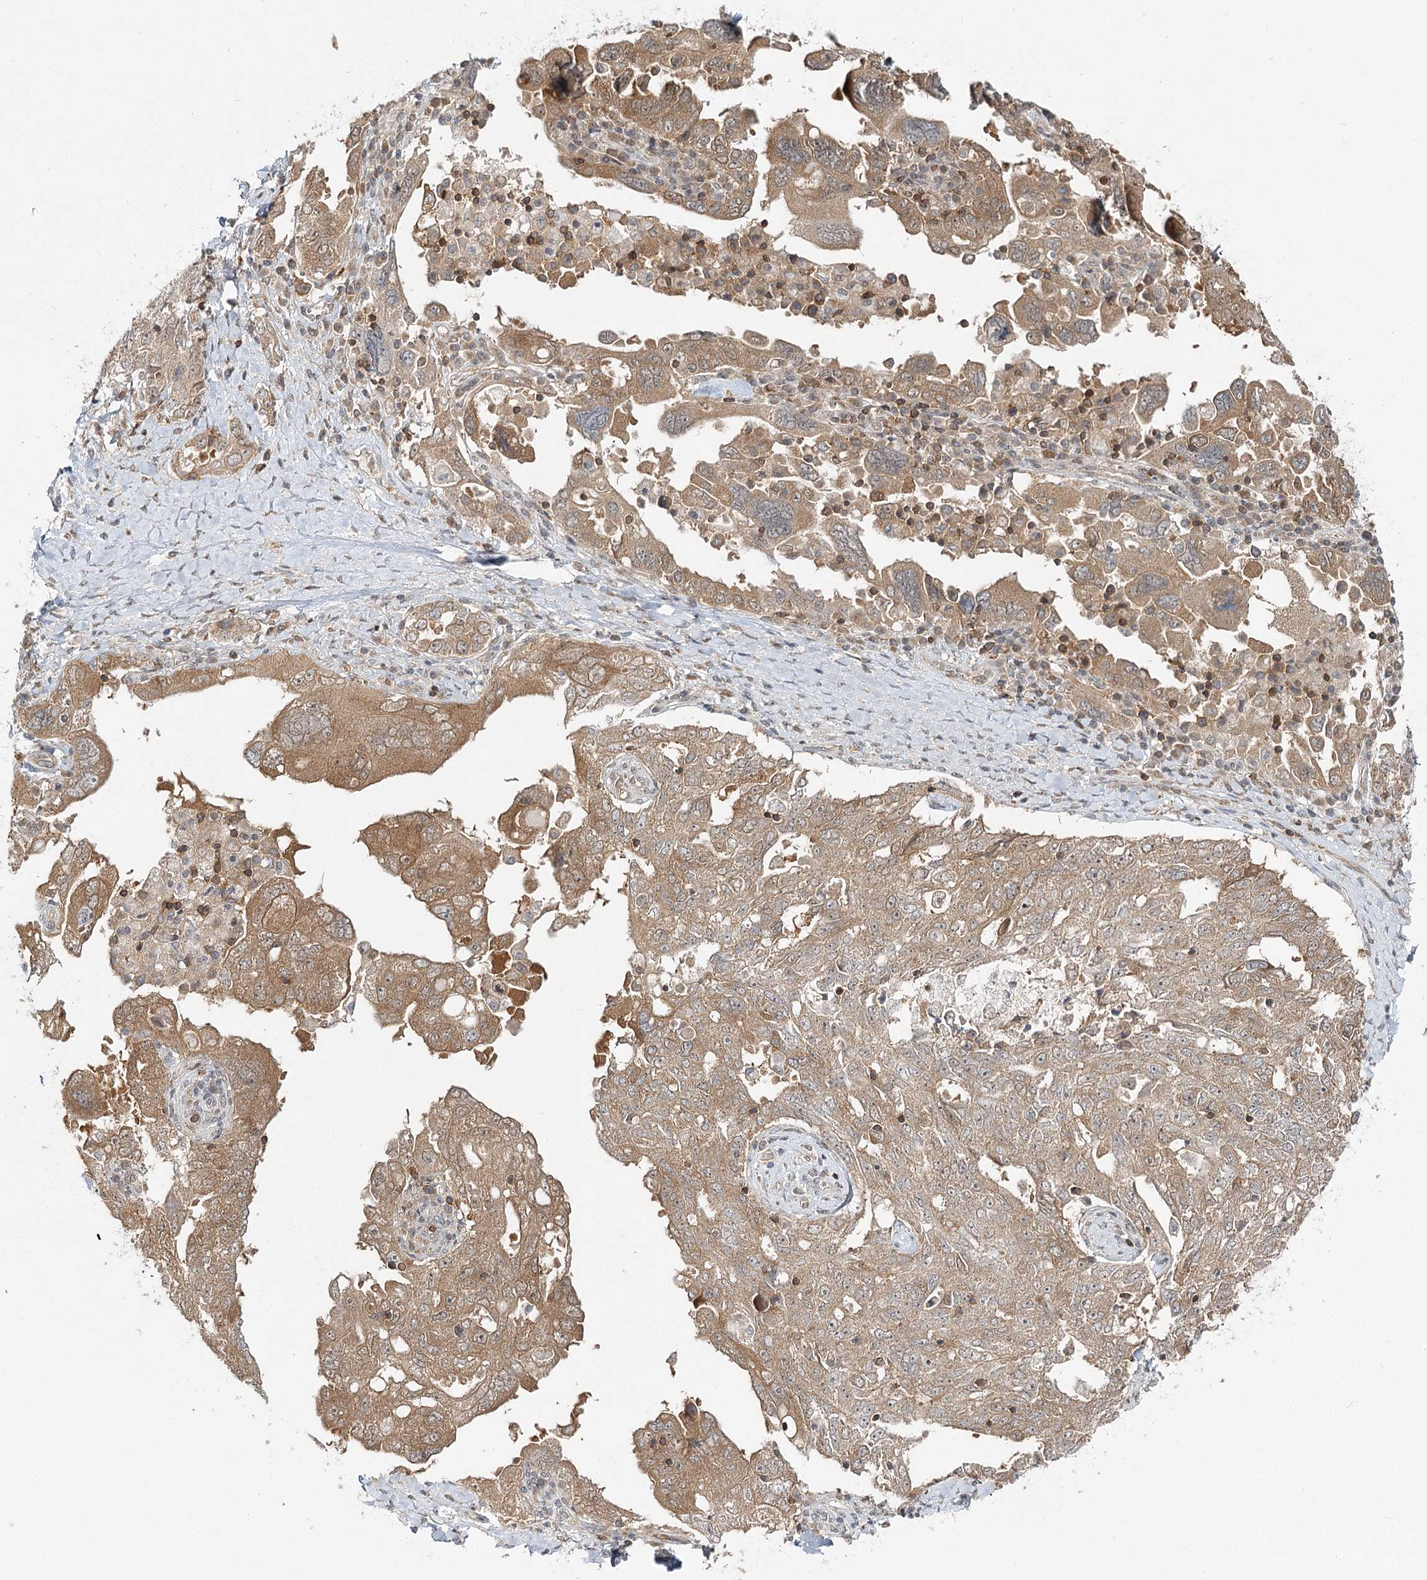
{"staining": {"intensity": "moderate", "quantity": ">75%", "location": "cytoplasmic/membranous"}, "tissue": "ovarian cancer", "cell_type": "Tumor cells", "image_type": "cancer", "snomed": [{"axis": "morphology", "description": "Carcinoma, endometroid"}, {"axis": "topography", "description": "Ovary"}], "caption": "This photomicrograph shows IHC staining of human ovarian endometroid carcinoma, with medium moderate cytoplasmic/membranous positivity in approximately >75% of tumor cells.", "gene": "FAM120B", "patient": {"sex": "female", "age": 62}}